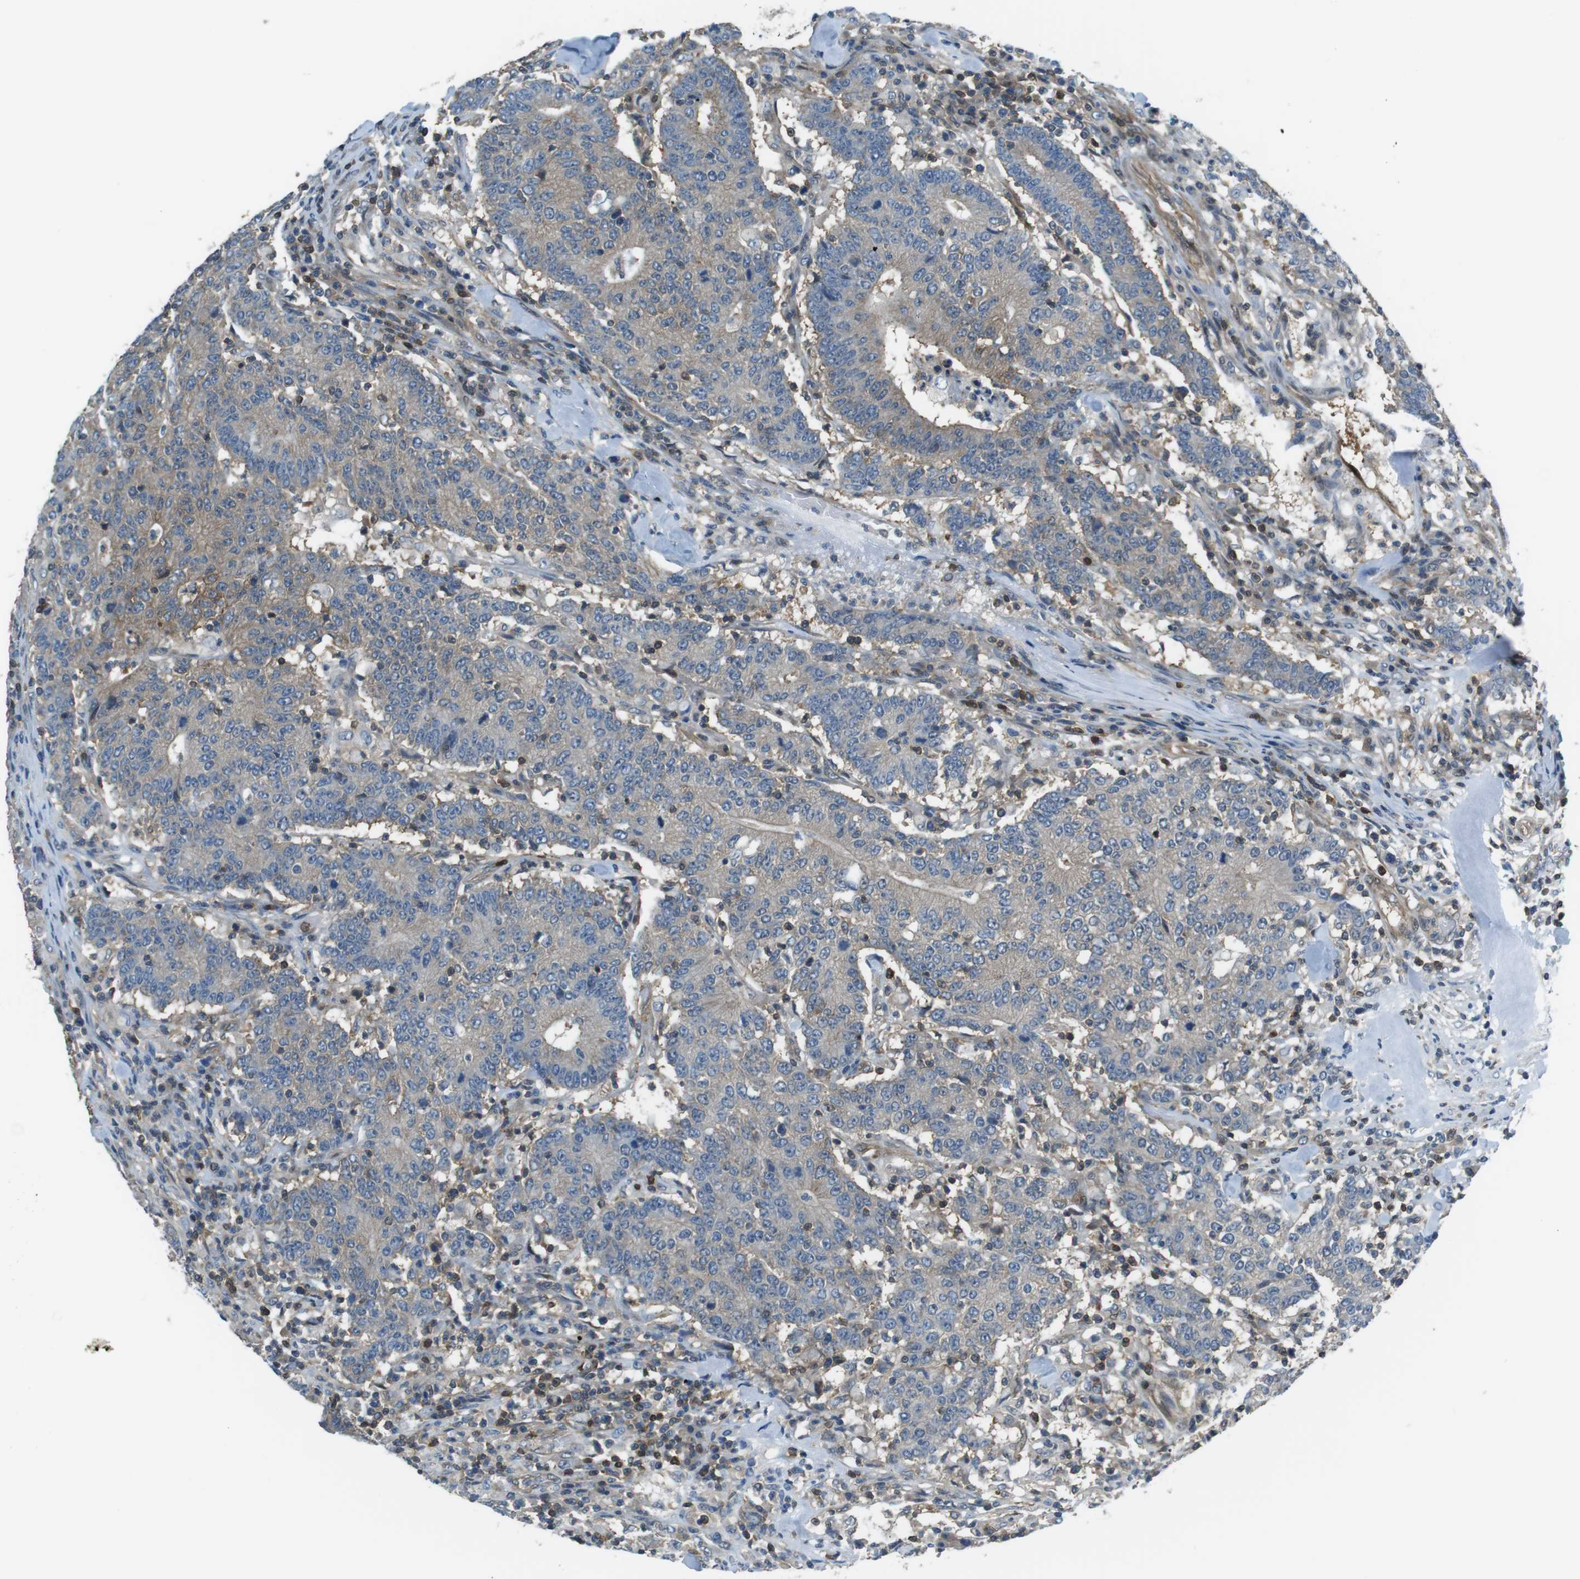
{"staining": {"intensity": "weak", "quantity": ">75%", "location": "cytoplasmic/membranous"}, "tissue": "colorectal cancer", "cell_type": "Tumor cells", "image_type": "cancer", "snomed": [{"axis": "morphology", "description": "Normal tissue, NOS"}, {"axis": "morphology", "description": "Adenocarcinoma, NOS"}, {"axis": "topography", "description": "Colon"}], "caption": "Approximately >75% of tumor cells in human colorectal cancer show weak cytoplasmic/membranous protein positivity as visualized by brown immunohistochemical staining.", "gene": "TES", "patient": {"sex": "female", "age": 75}}